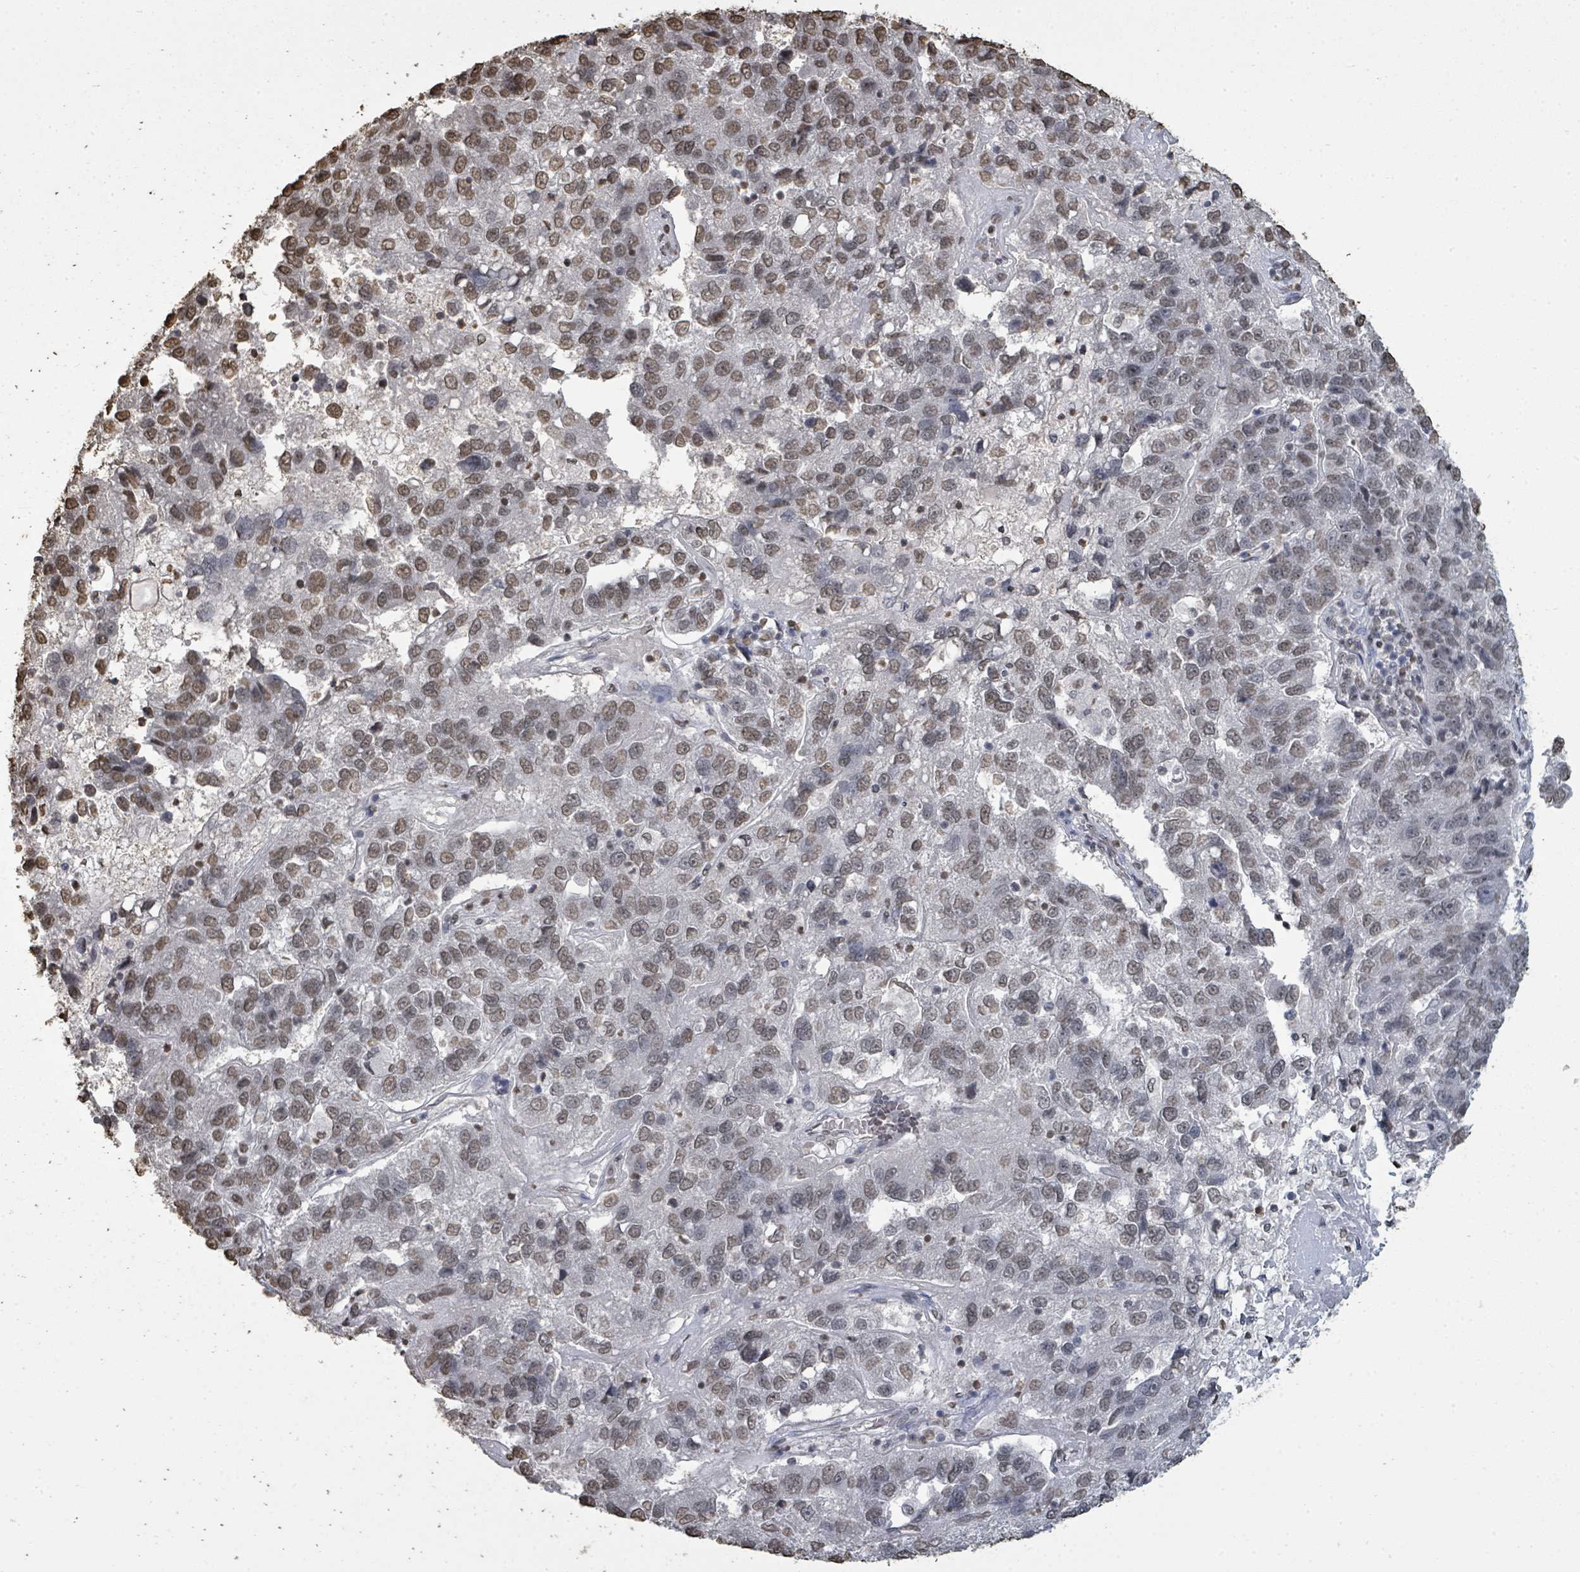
{"staining": {"intensity": "moderate", "quantity": ">75%", "location": "nuclear"}, "tissue": "pancreatic cancer", "cell_type": "Tumor cells", "image_type": "cancer", "snomed": [{"axis": "morphology", "description": "Adenocarcinoma, NOS"}, {"axis": "topography", "description": "Pancreas"}], "caption": "Moderate nuclear protein expression is identified in approximately >75% of tumor cells in pancreatic cancer (adenocarcinoma).", "gene": "MRPS12", "patient": {"sex": "female", "age": 61}}